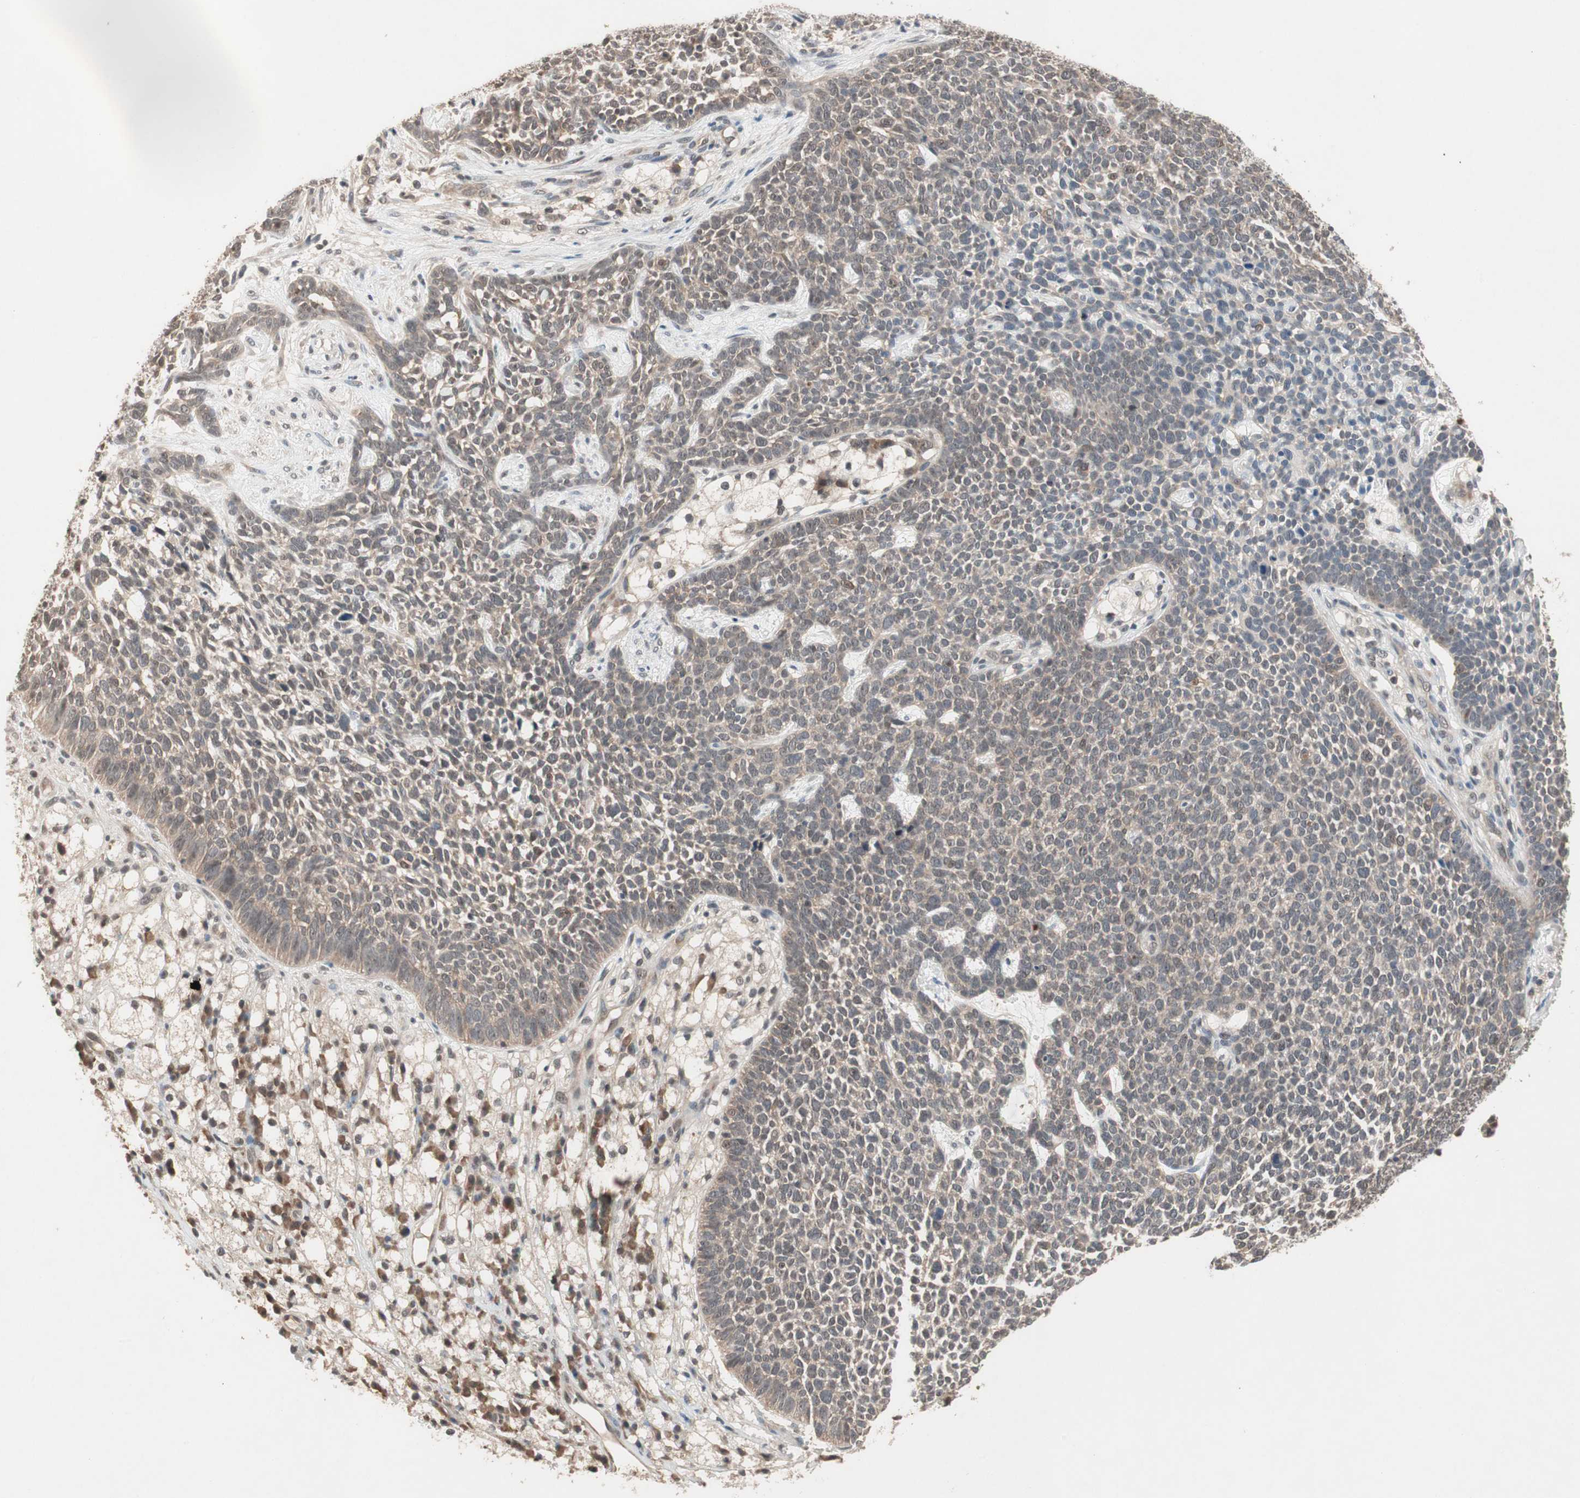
{"staining": {"intensity": "moderate", "quantity": ">75%", "location": "cytoplasmic/membranous,nuclear"}, "tissue": "skin cancer", "cell_type": "Tumor cells", "image_type": "cancer", "snomed": [{"axis": "morphology", "description": "Basal cell carcinoma"}, {"axis": "topography", "description": "Skin"}], "caption": "Skin cancer (basal cell carcinoma) stained with a brown dye shows moderate cytoplasmic/membranous and nuclear positive staining in about >75% of tumor cells.", "gene": "GART", "patient": {"sex": "female", "age": 84}}